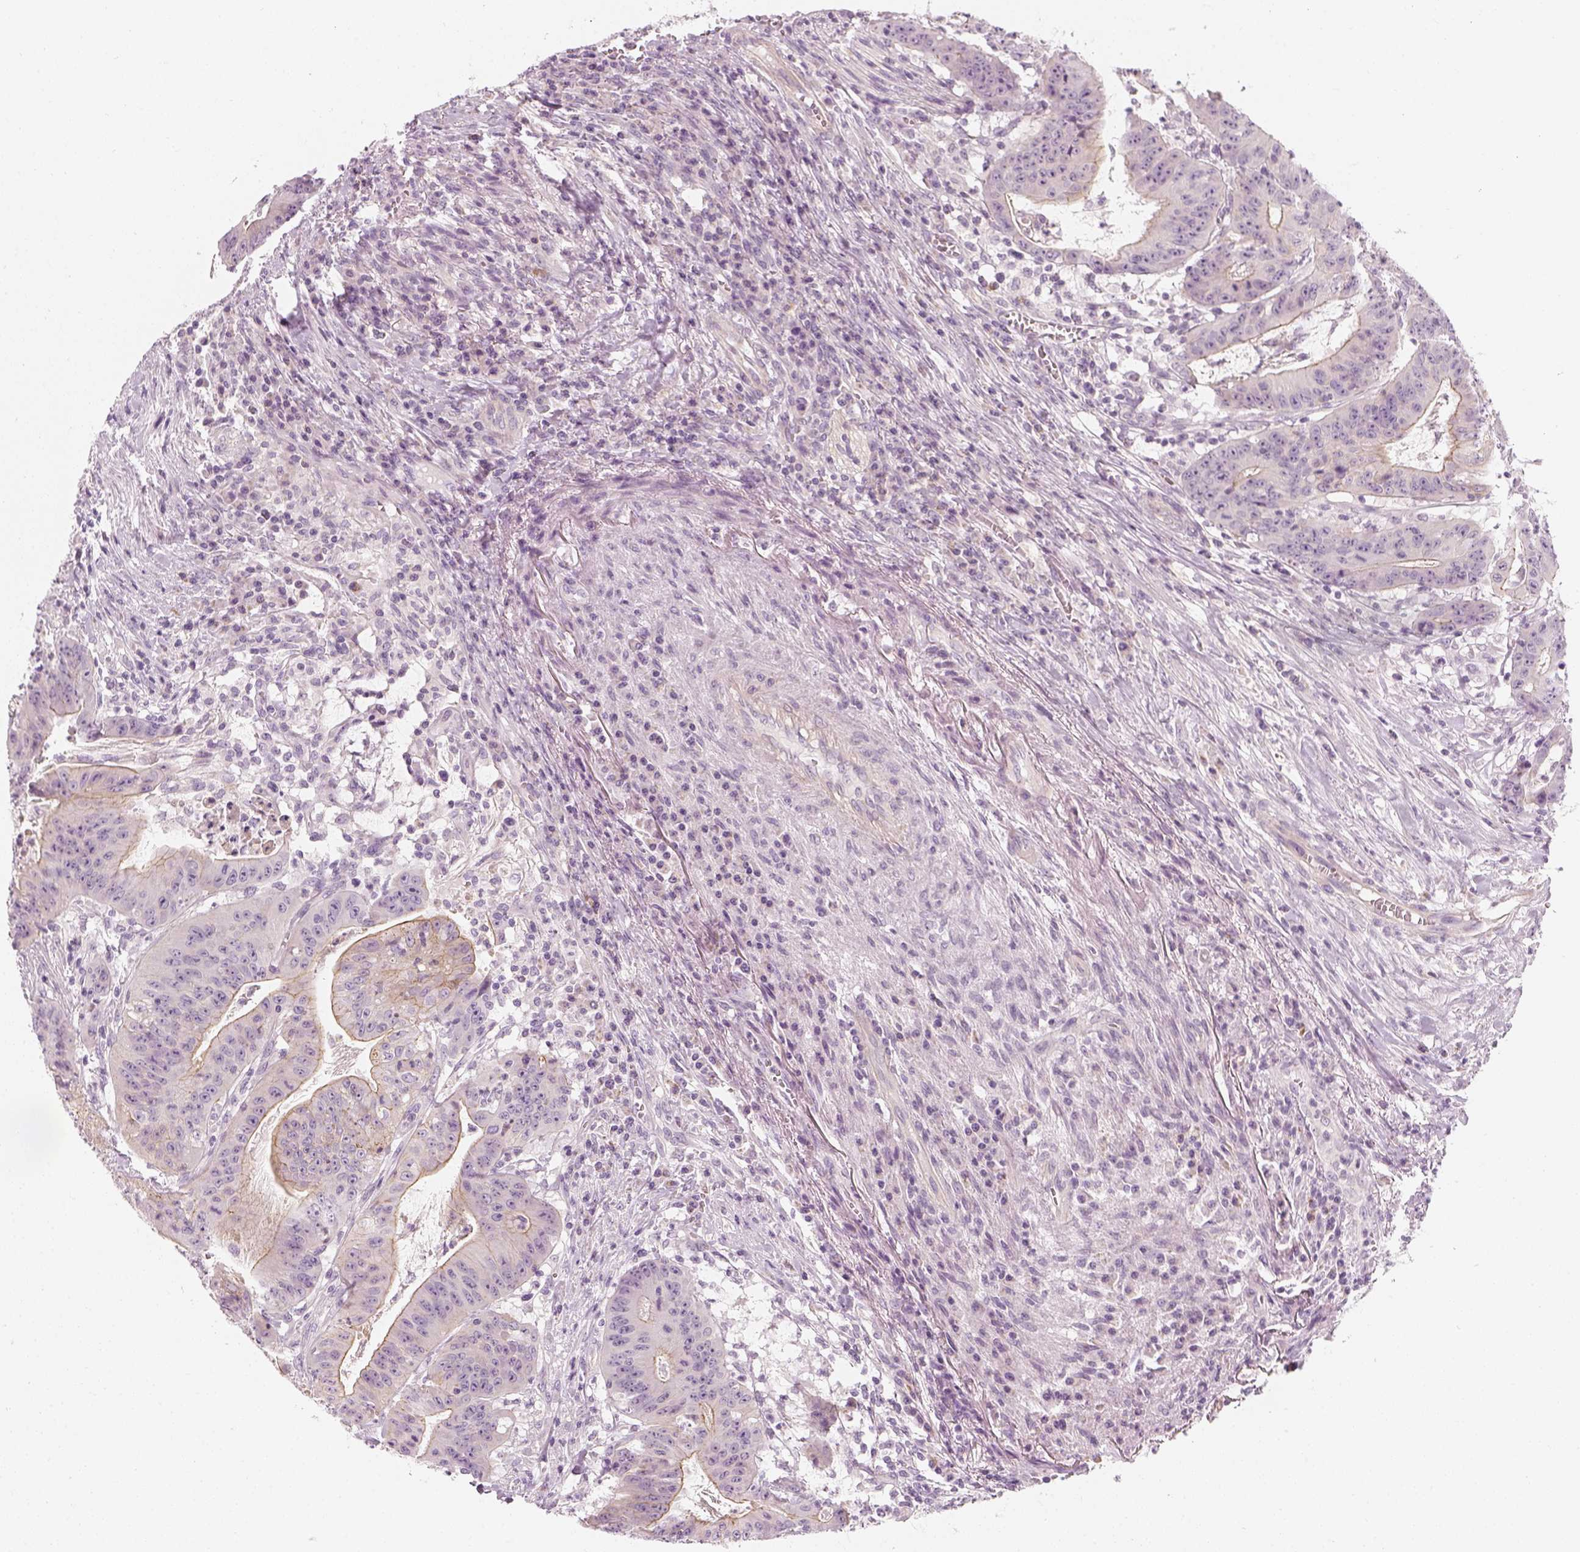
{"staining": {"intensity": "weak", "quantity": "<25%", "location": "cytoplasmic/membranous"}, "tissue": "colorectal cancer", "cell_type": "Tumor cells", "image_type": "cancer", "snomed": [{"axis": "morphology", "description": "Adenocarcinoma, NOS"}, {"axis": "topography", "description": "Colon"}], "caption": "Immunohistochemical staining of human colorectal cancer demonstrates no significant positivity in tumor cells.", "gene": "PRAME", "patient": {"sex": "male", "age": 33}}